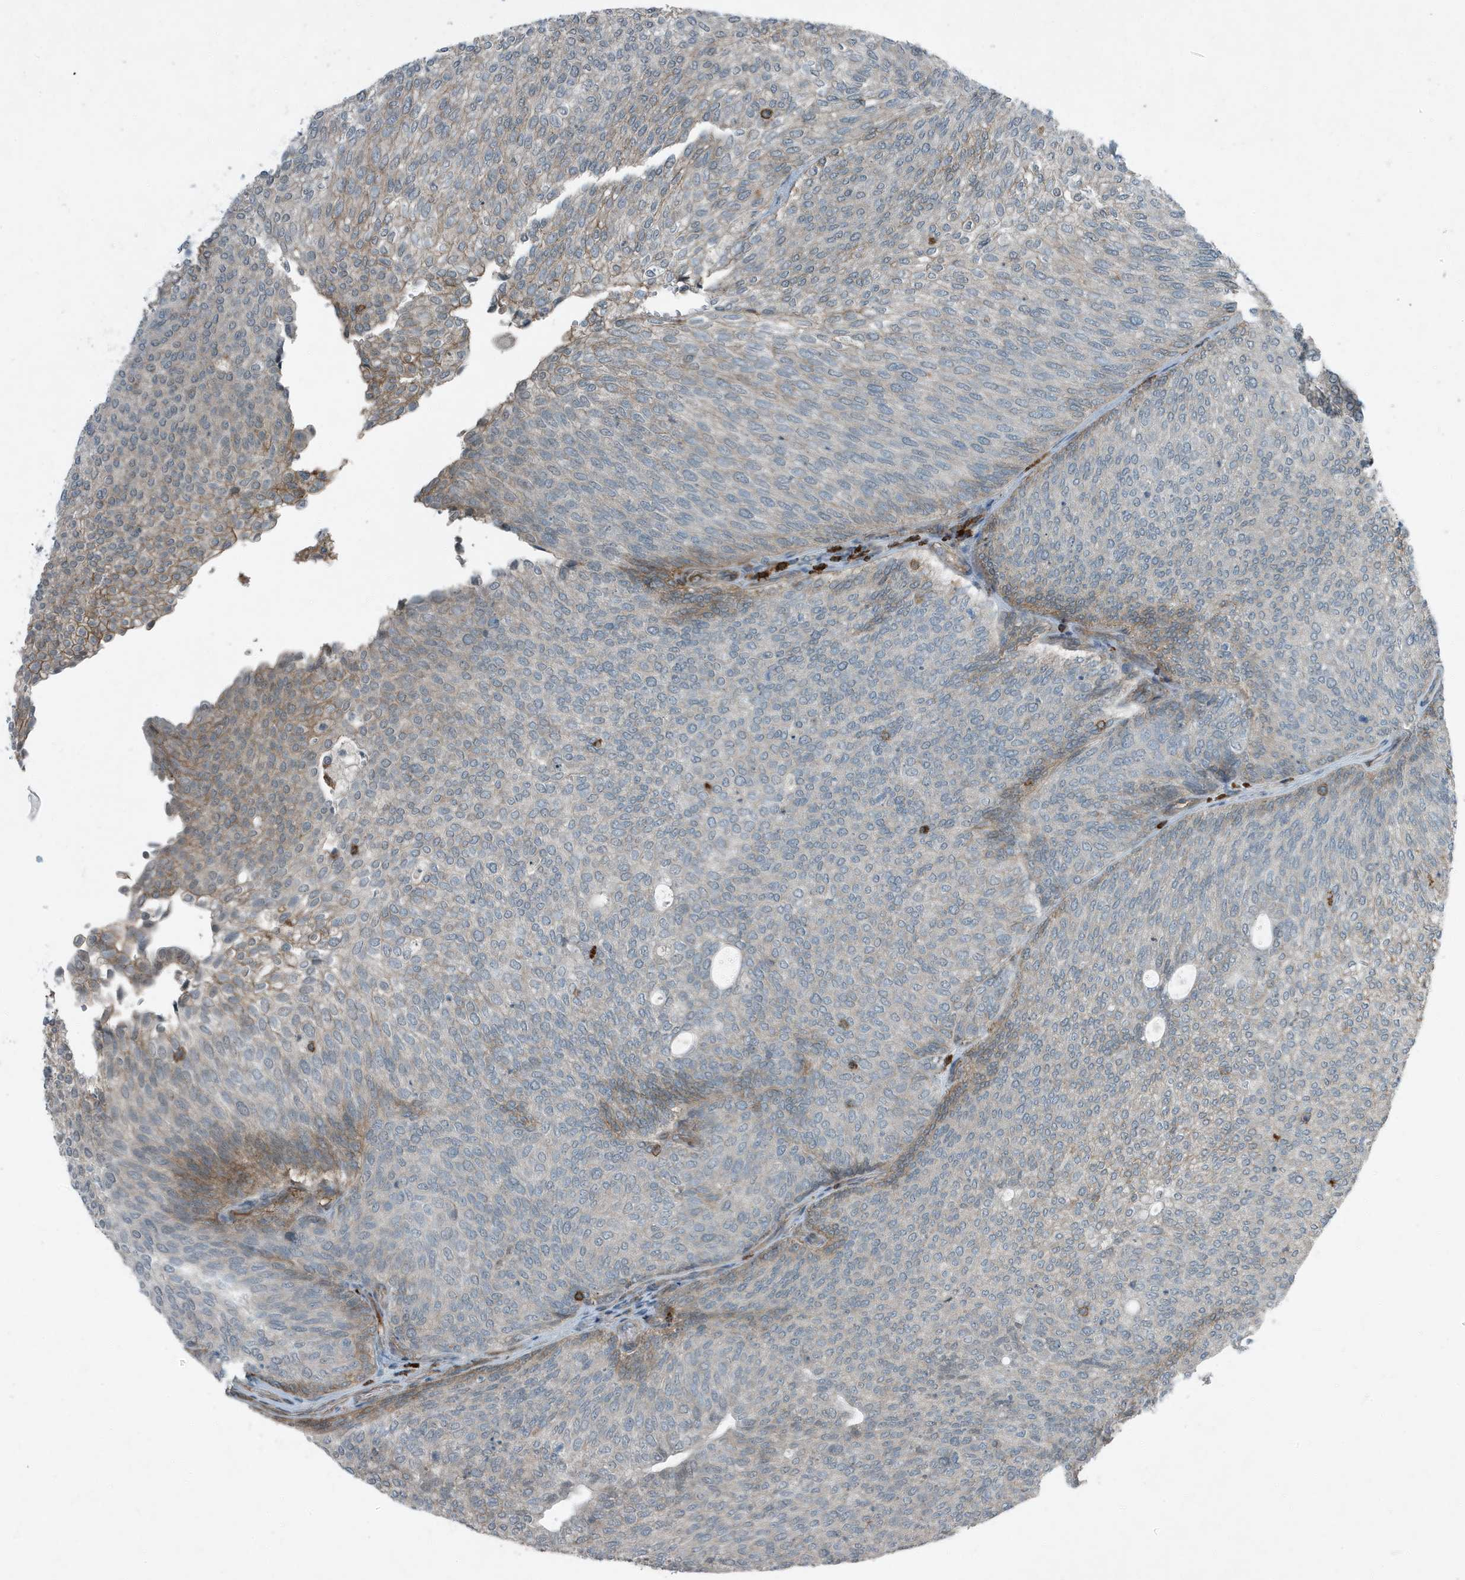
{"staining": {"intensity": "weak", "quantity": "<25%", "location": "cytoplasmic/membranous"}, "tissue": "urothelial cancer", "cell_type": "Tumor cells", "image_type": "cancer", "snomed": [{"axis": "morphology", "description": "Urothelial carcinoma, Low grade"}, {"axis": "topography", "description": "Urinary bladder"}], "caption": "Immunohistochemistry of human urothelial cancer exhibits no expression in tumor cells.", "gene": "DAPP1", "patient": {"sex": "female", "age": 79}}